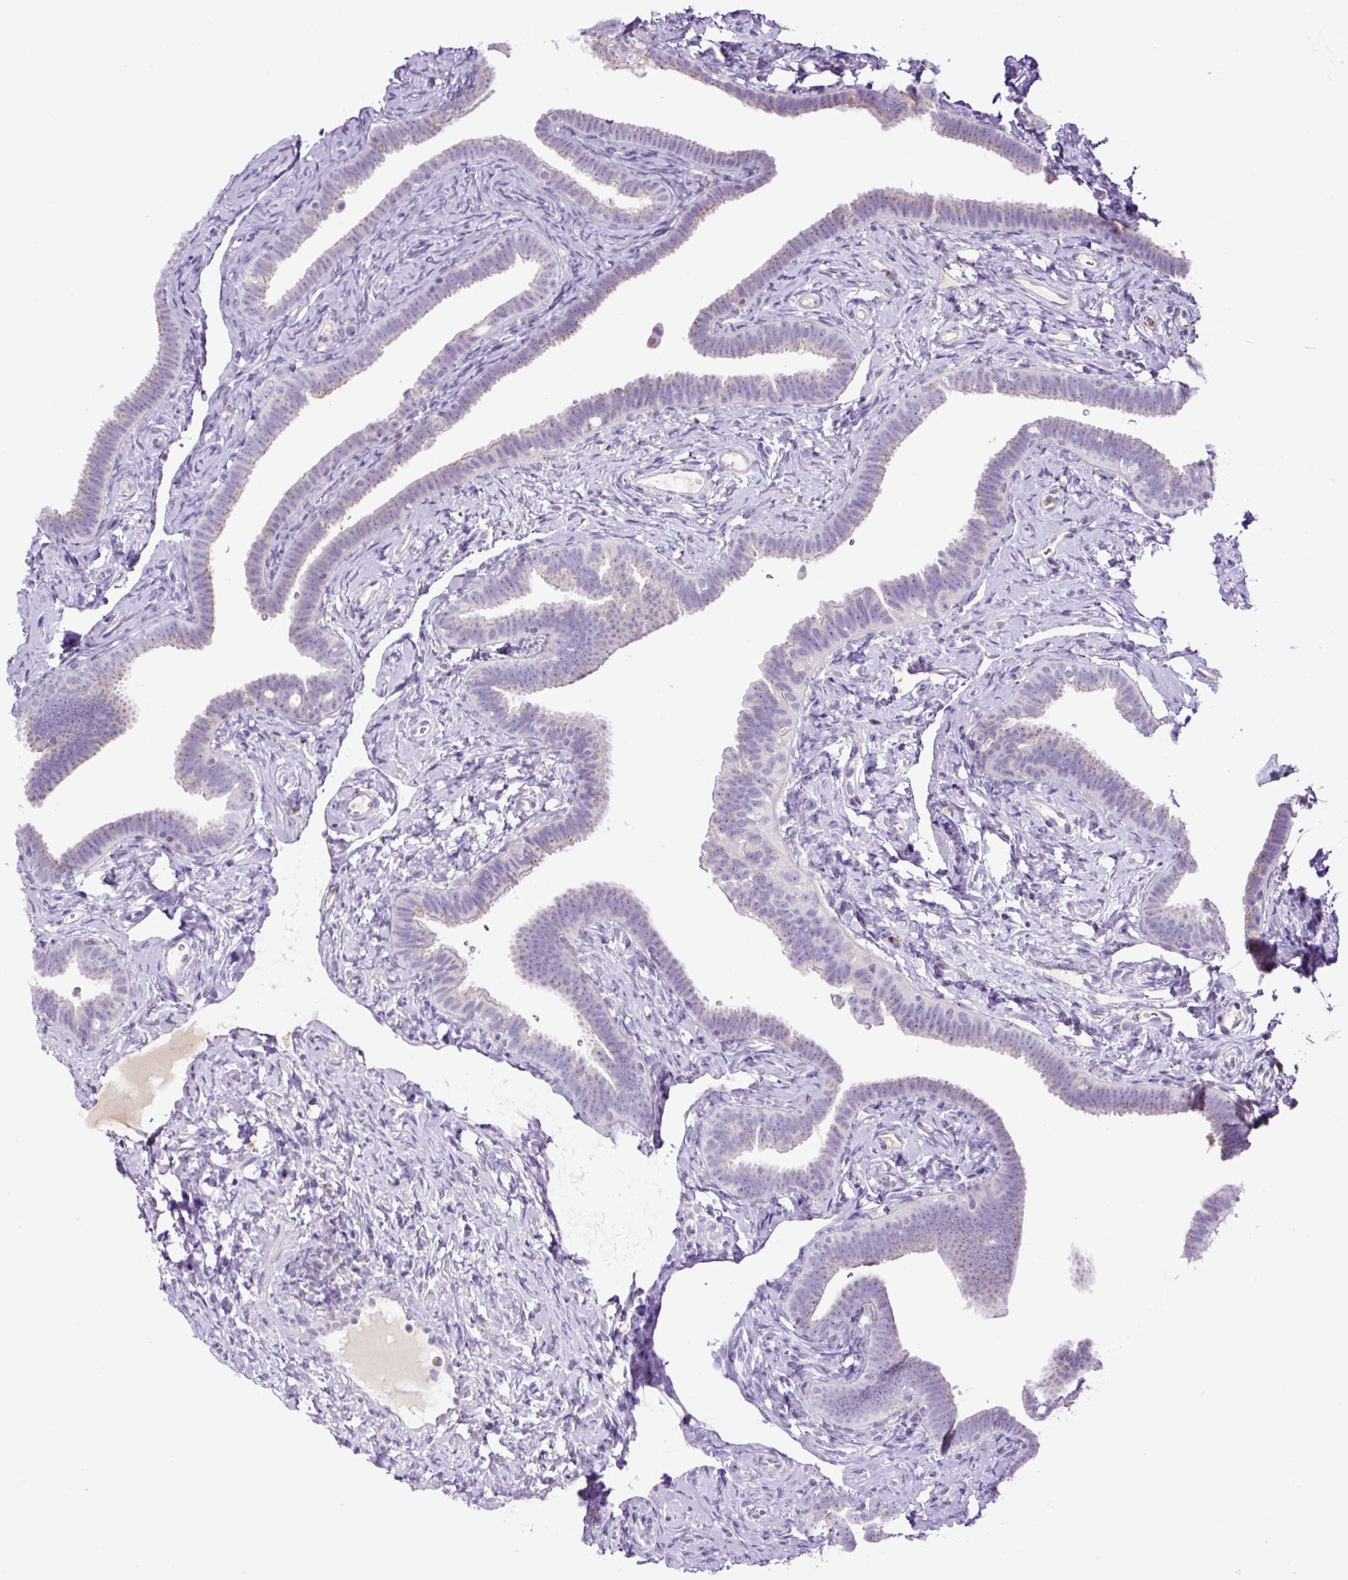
{"staining": {"intensity": "negative", "quantity": "none", "location": "none"}, "tissue": "fallopian tube", "cell_type": "Glandular cells", "image_type": "normal", "snomed": [{"axis": "morphology", "description": "Normal tissue, NOS"}, {"axis": "topography", "description": "Fallopian tube"}], "caption": "There is no significant positivity in glandular cells of fallopian tube. Brightfield microscopy of immunohistochemistry stained with DAB (brown) and hematoxylin (blue), captured at high magnification.", "gene": "MFSD3", "patient": {"sex": "female", "age": 69}}